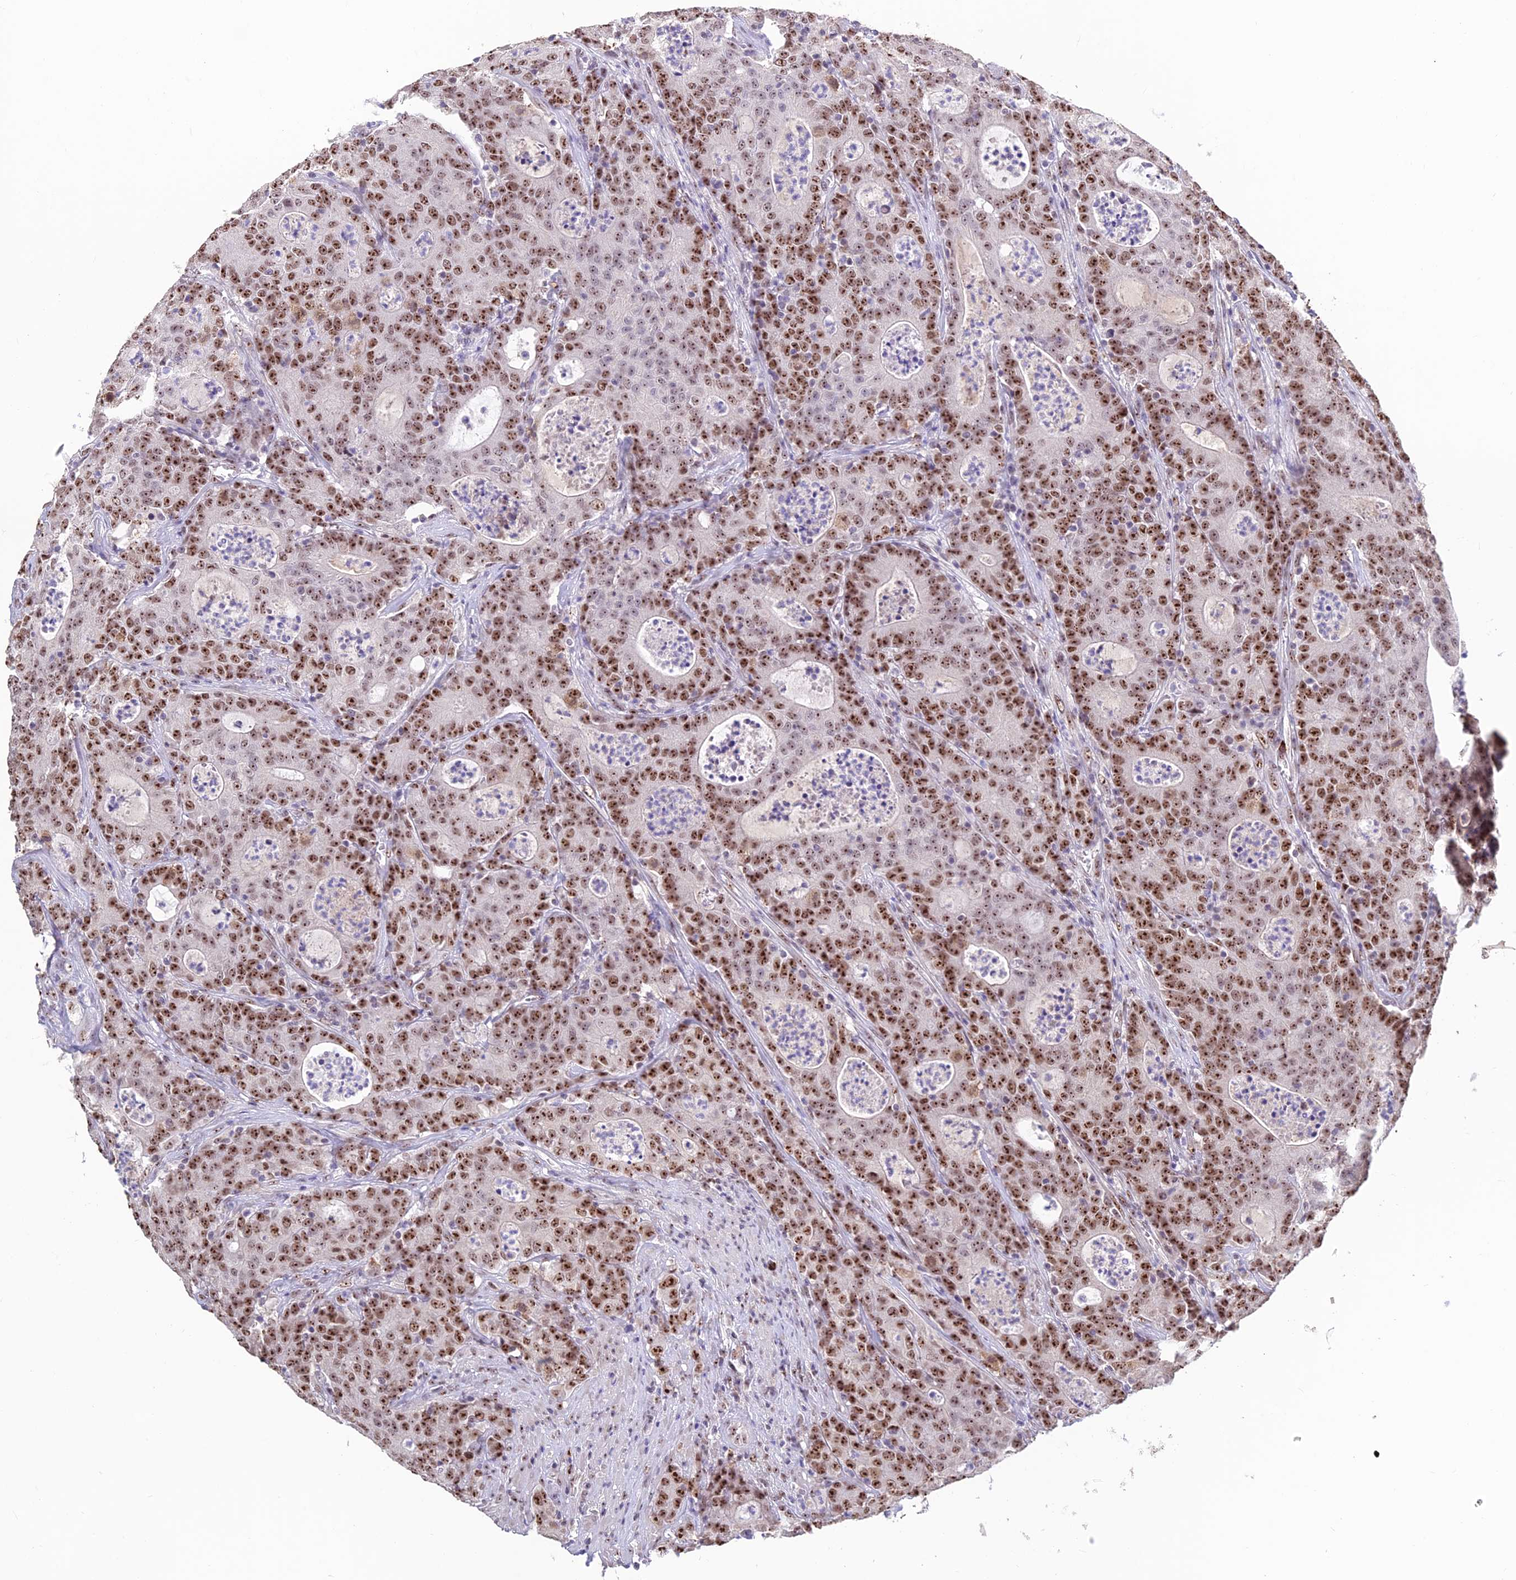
{"staining": {"intensity": "strong", "quantity": ">75%", "location": "nuclear"}, "tissue": "colorectal cancer", "cell_type": "Tumor cells", "image_type": "cancer", "snomed": [{"axis": "morphology", "description": "Adenocarcinoma, NOS"}, {"axis": "topography", "description": "Colon"}], "caption": "Tumor cells reveal high levels of strong nuclear positivity in about >75% of cells in colorectal cancer (adenocarcinoma).", "gene": "POLR1G", "patient": {"sex": "male", "age": 83}}